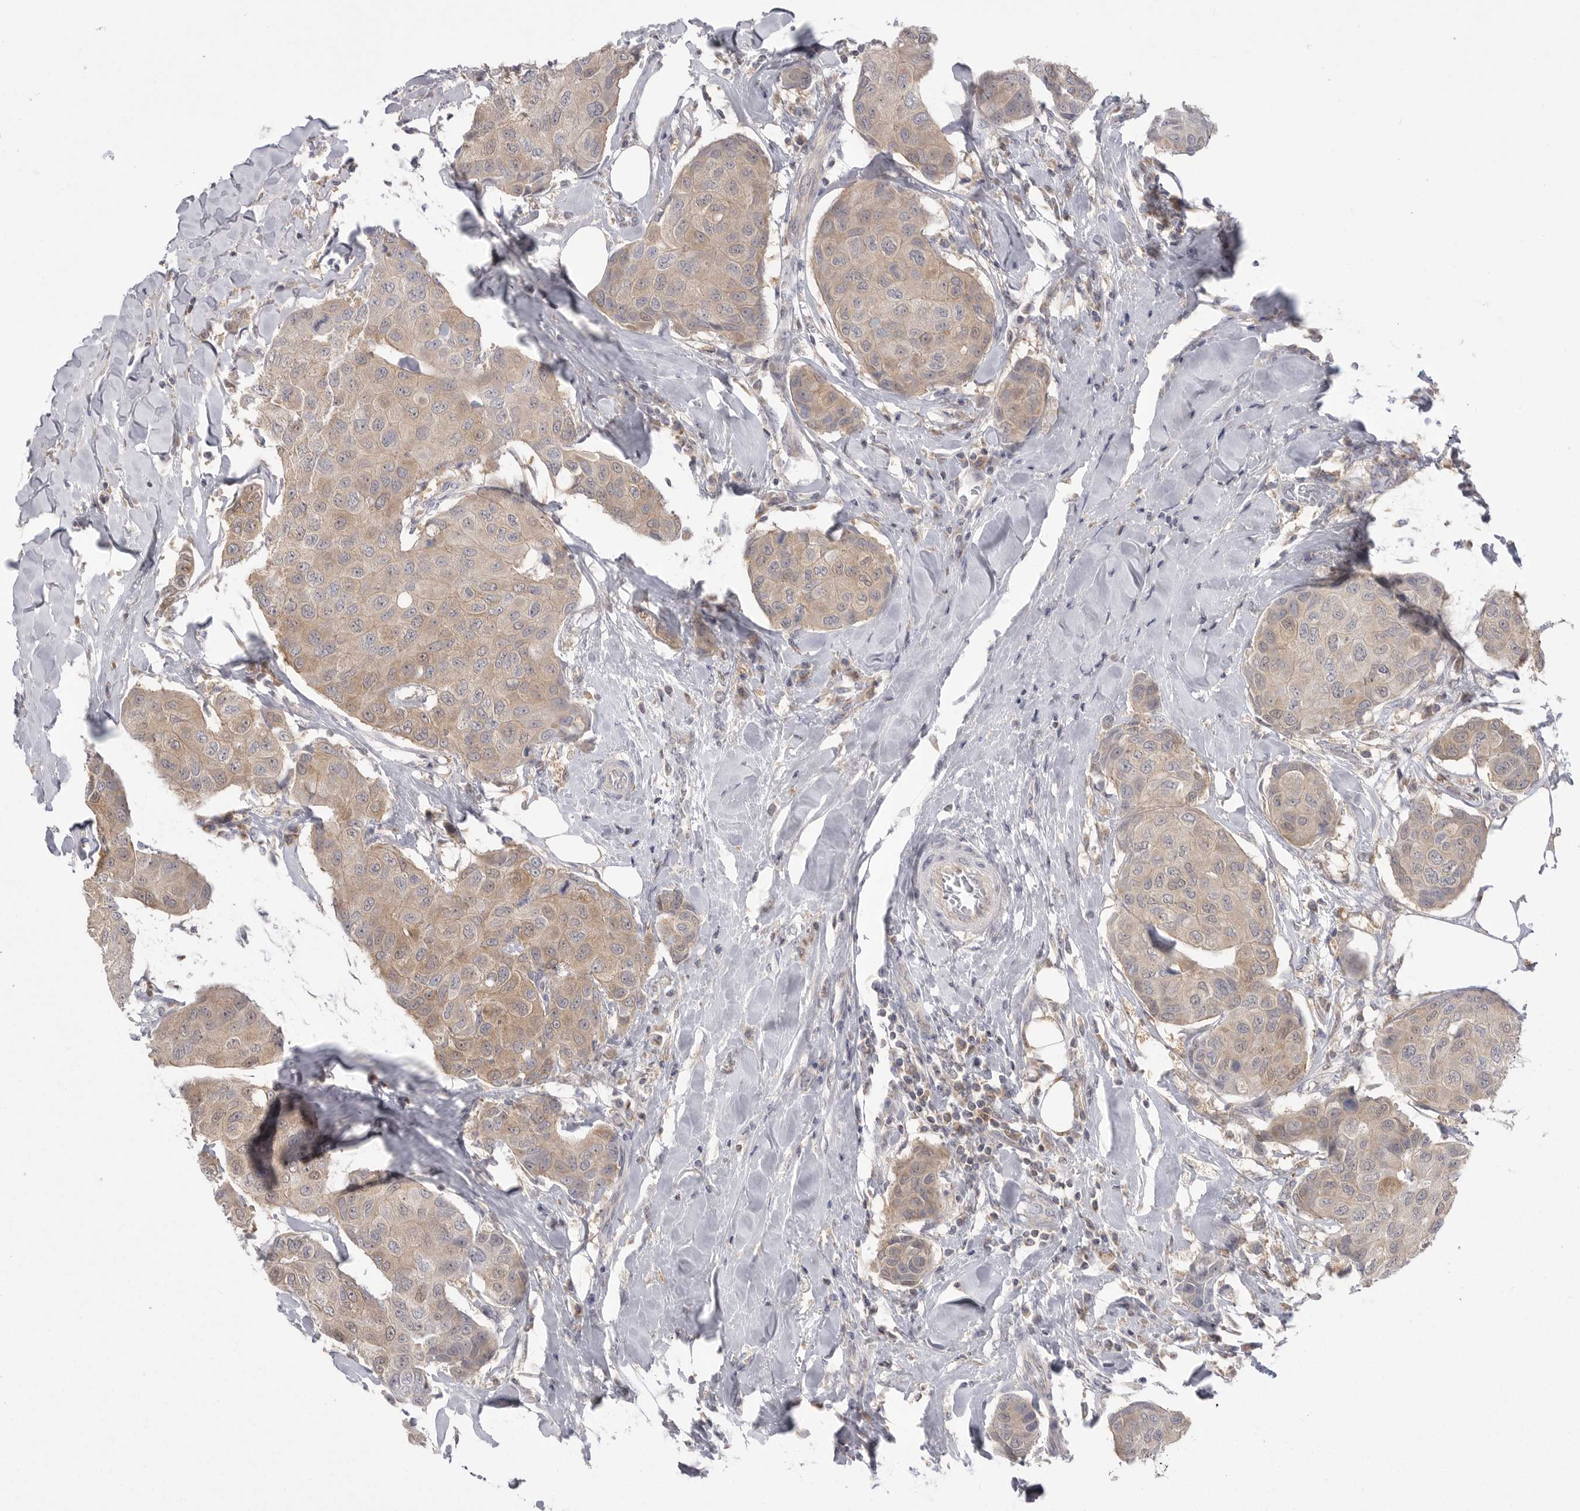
{"staining": {"intensity": "weak", "quantity": ">75%", "location": "cytoplasmic/membranous"}, "tissue": "breast cancer", "cell_type": "Tumor cells", "image_type": "cancer", "snomed": [{"axis": "morphology", "description": "Duct carcinoma"}, {"axis": "topography", "description": "Breast"}], "caption": "An IHC image of neoplastic tissue is shown. Protein staining in brown highlights weak cytoplasmic/membranous positivity in breast cancer within tumor cells.", "gene": "KYAT3", "patient": {"sex": "female", "age": 80}}